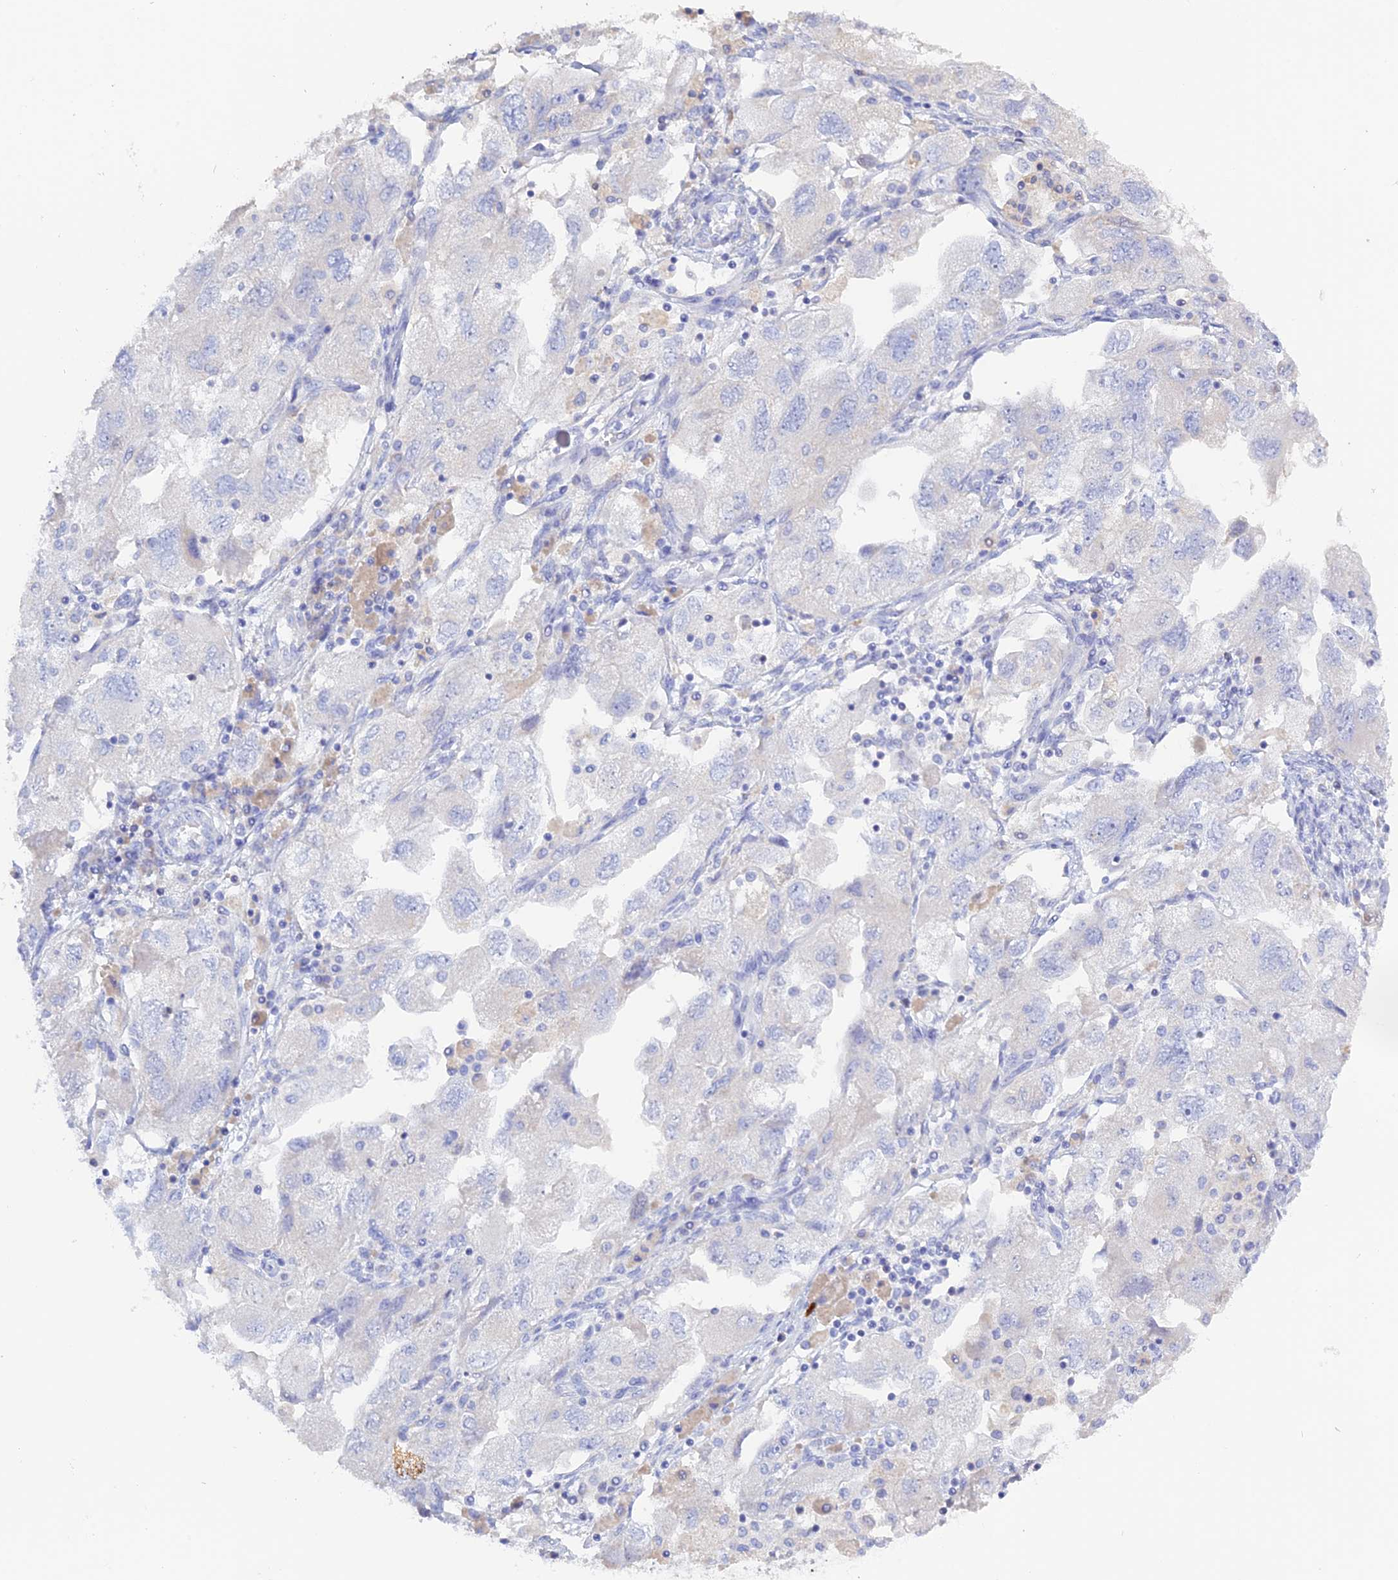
{"staining": {"intensity": "negative", "quantity": "none", "location": "none"}, "tissue": "ovarian cancer", "cell_type": "Tumor cells", "image_type": "cancer", "snomed": [{"axis": "morphology", "description": "Carcinoma, NOS"}, {"axis": "morphology", "description": "Cystadenocarcinoma, serous, NOS"}, {"axis": "topography", "description": "Ovary"}], "caption": "Ovarian cancer (carcinoma) was stained to show a protein in brown. There is no significant staining in tumor cells.", "gene": "ADGRA1", "patient": {"sex": "female", "age": 69}}